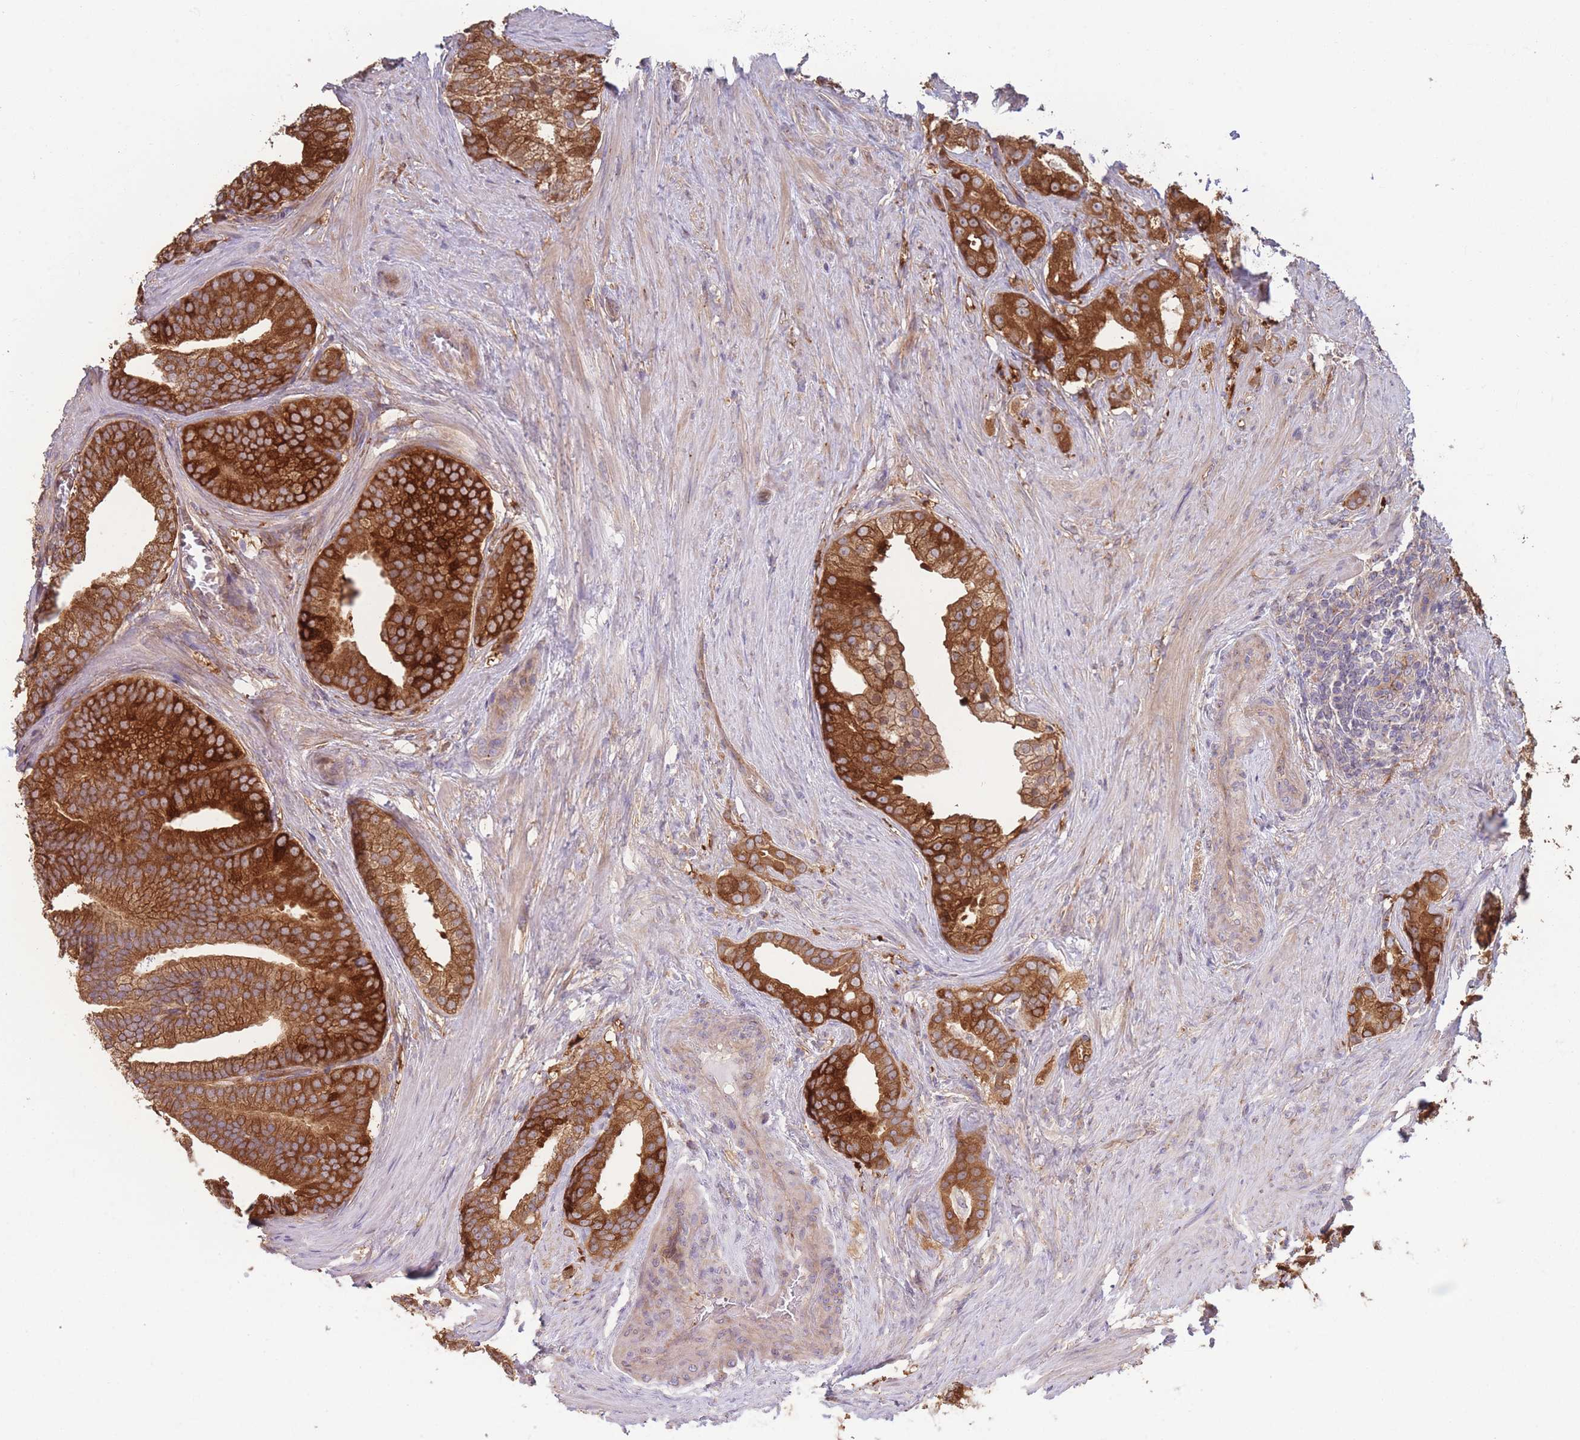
{"staining": {"intensity": "strong", "quantity": ">75%", "location": "cytoplasmic/membranous"}, "tissue": "prostate cancer", "cell_type": "Tumor cells", "image_type": "cancer", "snomed": [{"axis": "morphology", "description": "Adenocarcinoma, Low grade"}, {"axis": "topography", "description": "Prostate"}], "caption": "IHC staining of adenocarcinoma (low-grade) (prostate), which displays high levels of strong cytoplasmic/membranous staining in approximately >75% of tumor cells indicating strong cytoplasmic/membranous protein expression. The staining was performed using DAB (3,3'-diaminobenzidine) (brown) for protein detection and nuclei were counterstained in hematoxylin (blue).", "gene": "STEAP3", "patient": {"sex": "male", "age": 71}}